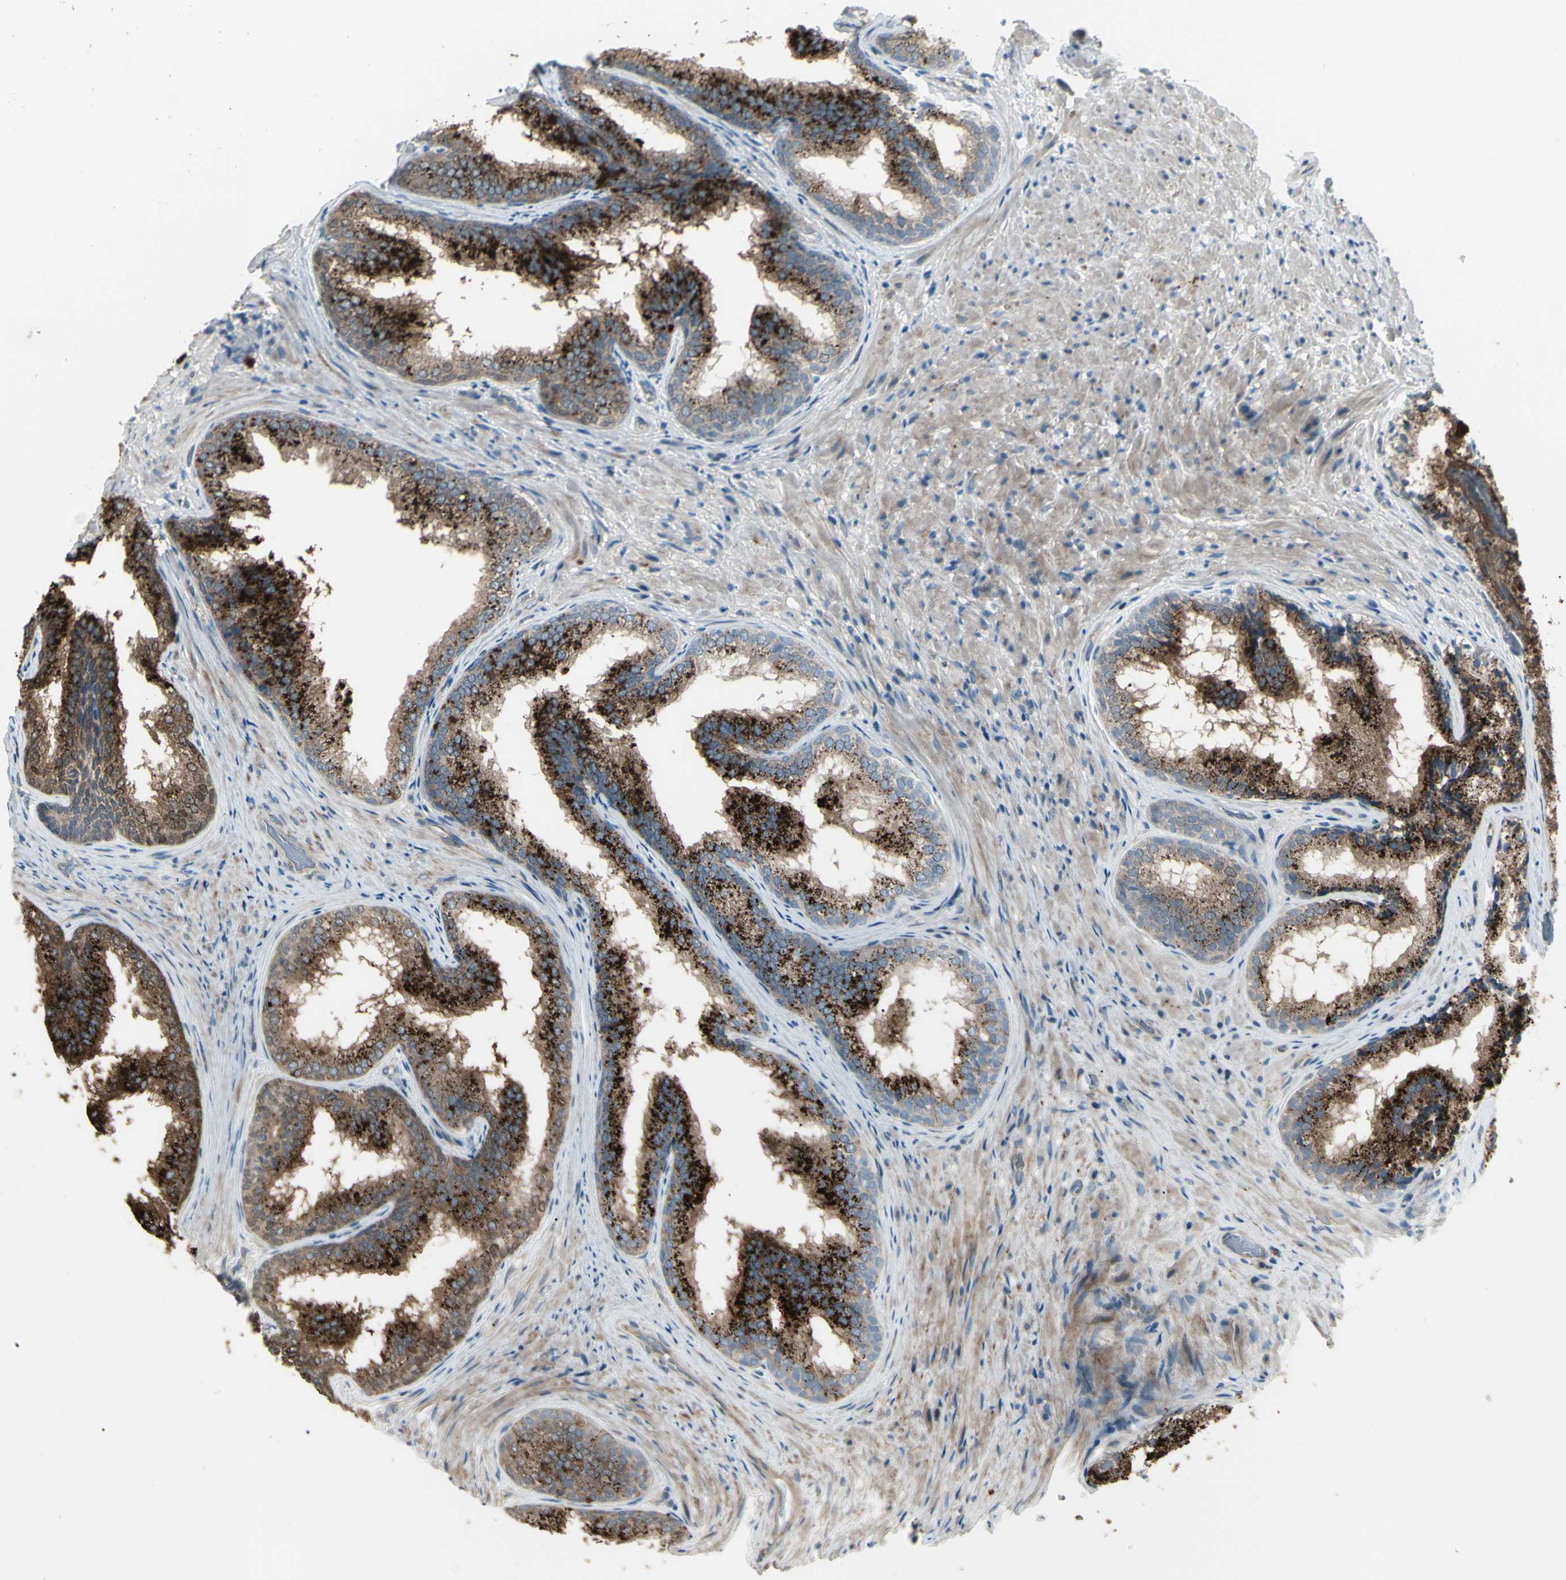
{"staining": {"intensity": "strong", "quantity": ">75%", "location": "cytoplasmic/membranous"}, "tissue": "prostate", "cell_type": "Glandular cells", "image_type": "normal", "snomed": [{"axis": "morphology", "description": "Normal tissue, NOS"}, {"axis": "topography", "description": "Prostate"}], "caption": "Brown immunohistochemical staining in unremarkable prostate shows strong cytoplasmic/membranous positivity in approximately >75% of glandular cells.", "gene": "OSTM1", "patient": {"sex": "male", "age": 76}}